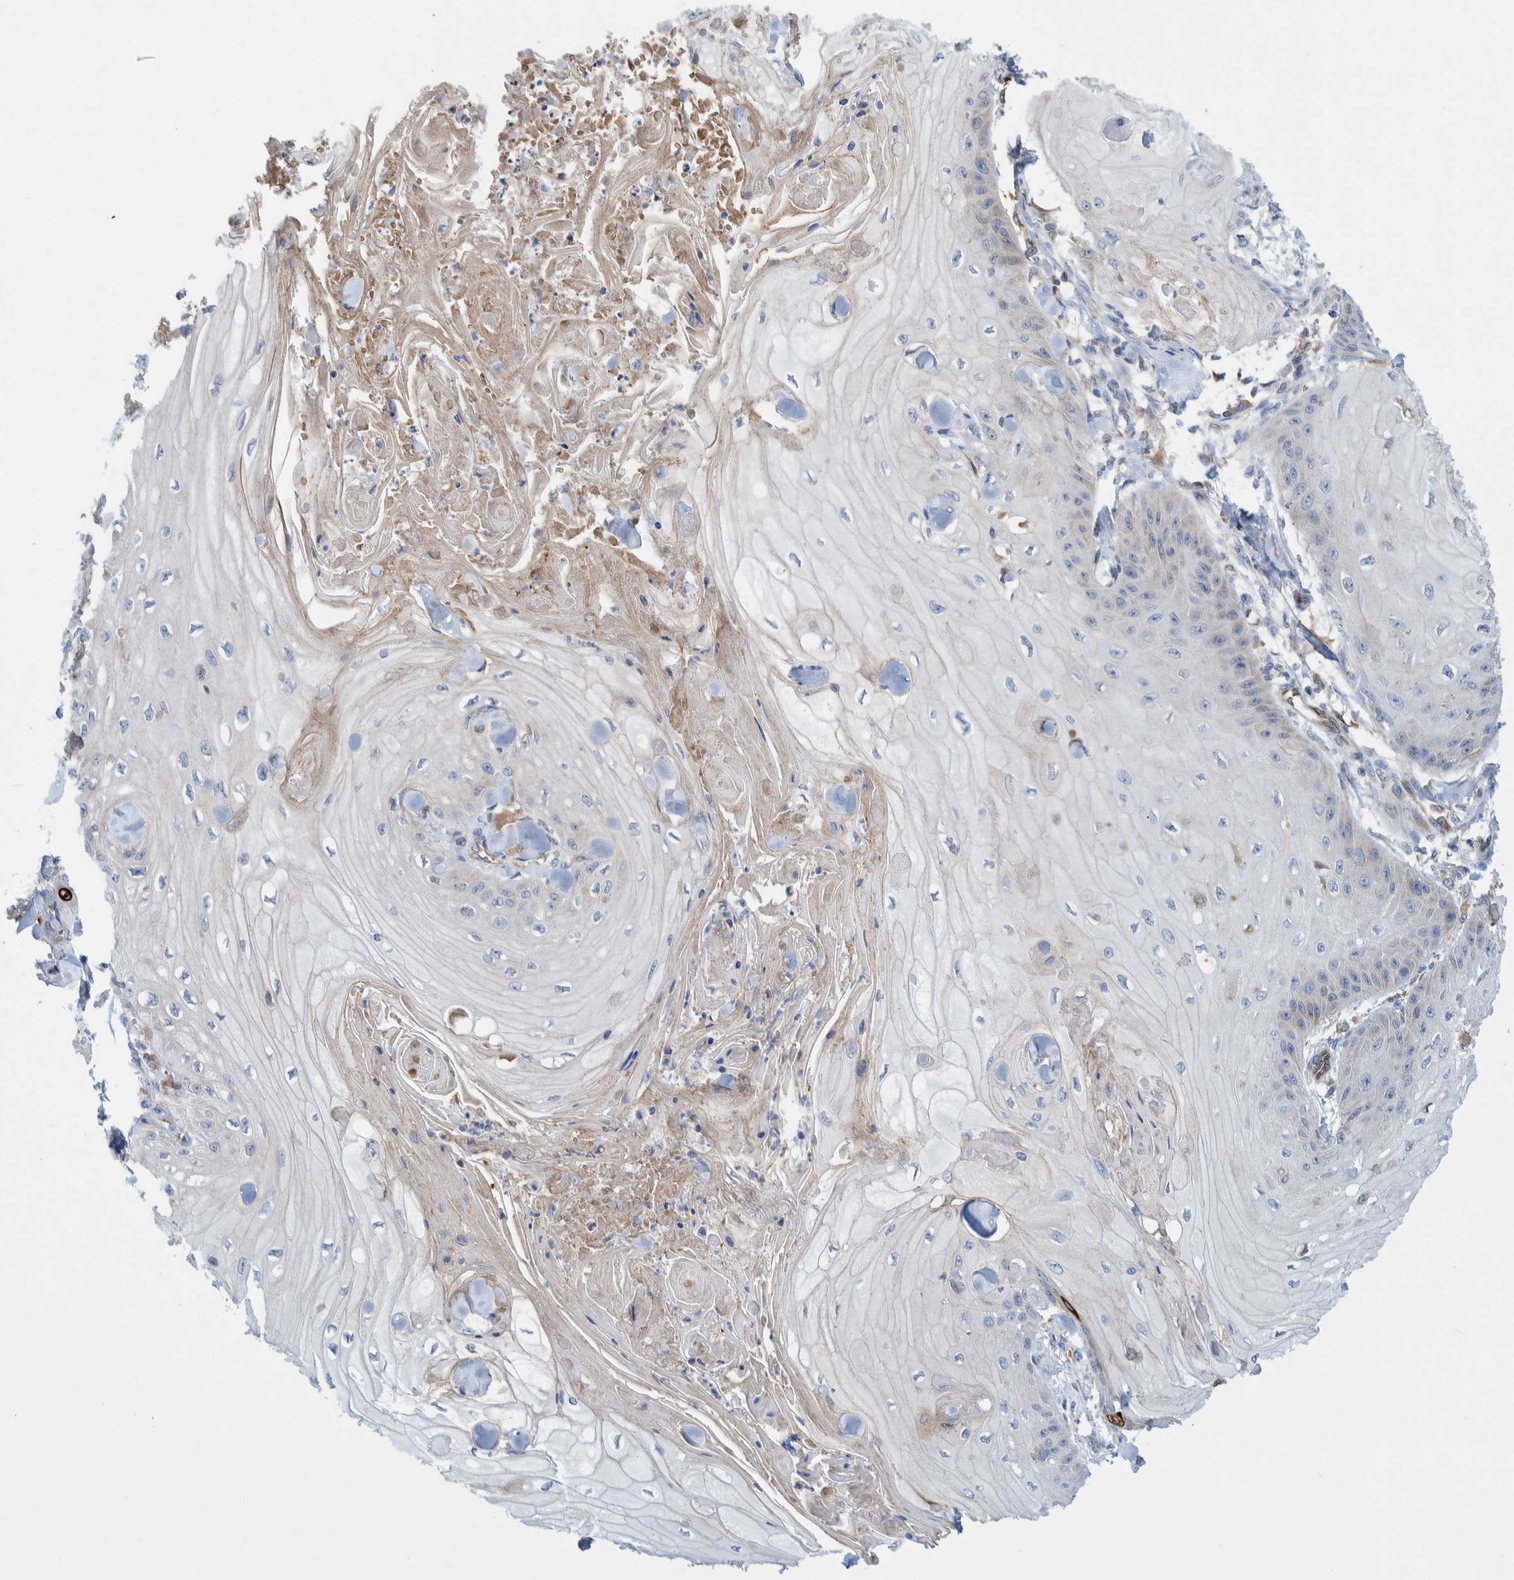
{"staining": {"intensity": "weak", "quantity": "<25%", "location": "cytoplasmic/membranous"}, "tissue": "skin cancer", "cell_type": "Tumor cells", "image_type": "cancer", "snomed": [{"axis": "morphology", "description": "Squamous cell carcinoma, NOS"}, {"axis": "topography", "description": "Skin"}], "caption": "Skin squamous cell carcinoma was stained to show a protein in brown. There is no significant expression in tumor cells.", "gene": "THEM6", "patient": {"sex": "male", "age": 74}}